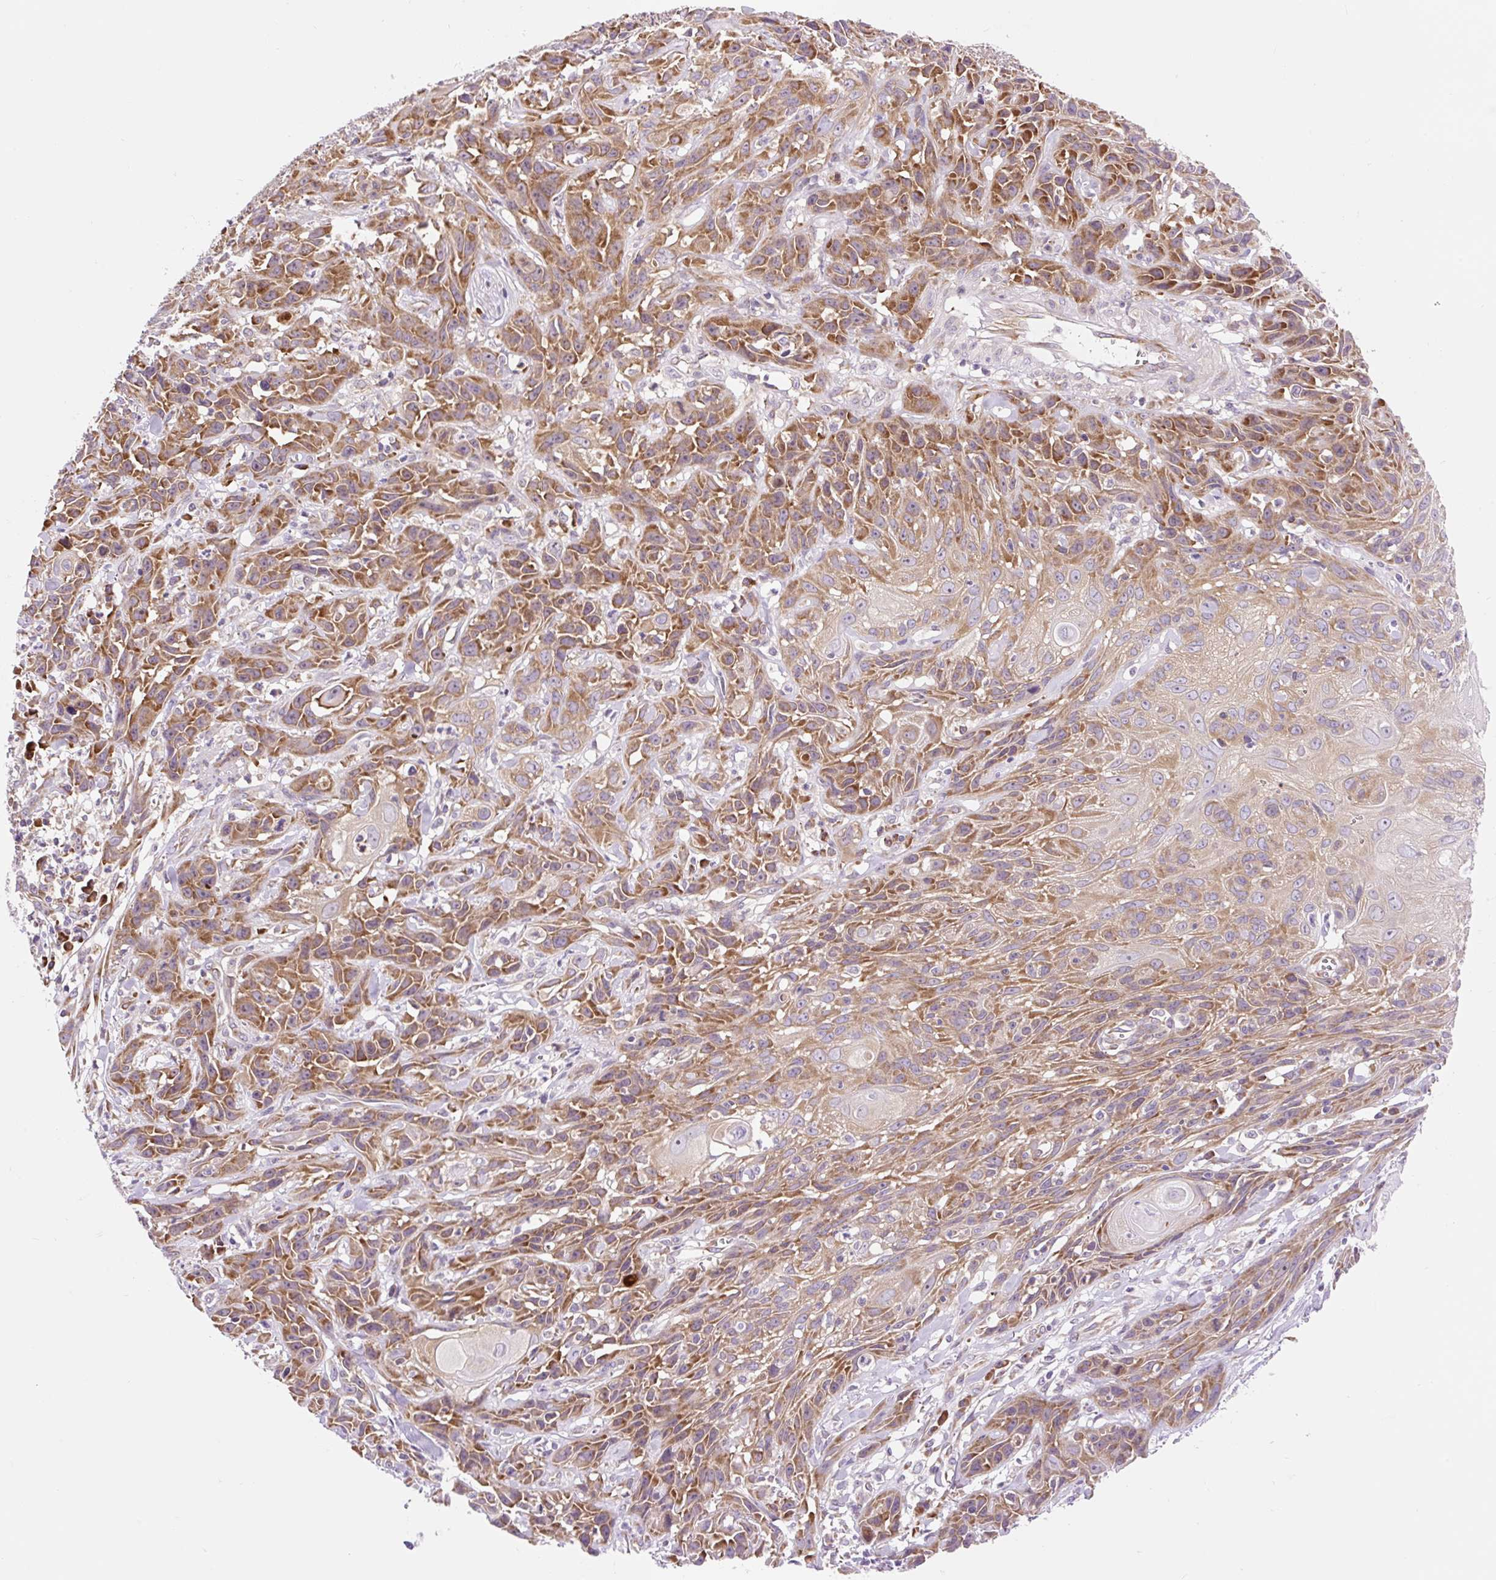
{"staining": {"intensity": "moderate", "quantity": "25%-75%", "location": "cytoplasmic/membranous"}, "tissue": "skin cancer", "cell_type": "Tumor cells", "image_type": "cancer", "snomed": [{"axis": "morphology", "description": "Squamous cell carcinoma, NOS"}, {"axis": "topography", "description": "Skin"}, {"axis": "topography", "description": "Vulva"}], "caption": "A brown stain highlights moderate cytoplasmic/membranous positivity of a protein in squamous cell carcinoma (skin) tumor cells. (IHC, brightfield microscopy, high magnification).", "gene": "GPR45", "patient": {"sex": "female", "age": 83}}